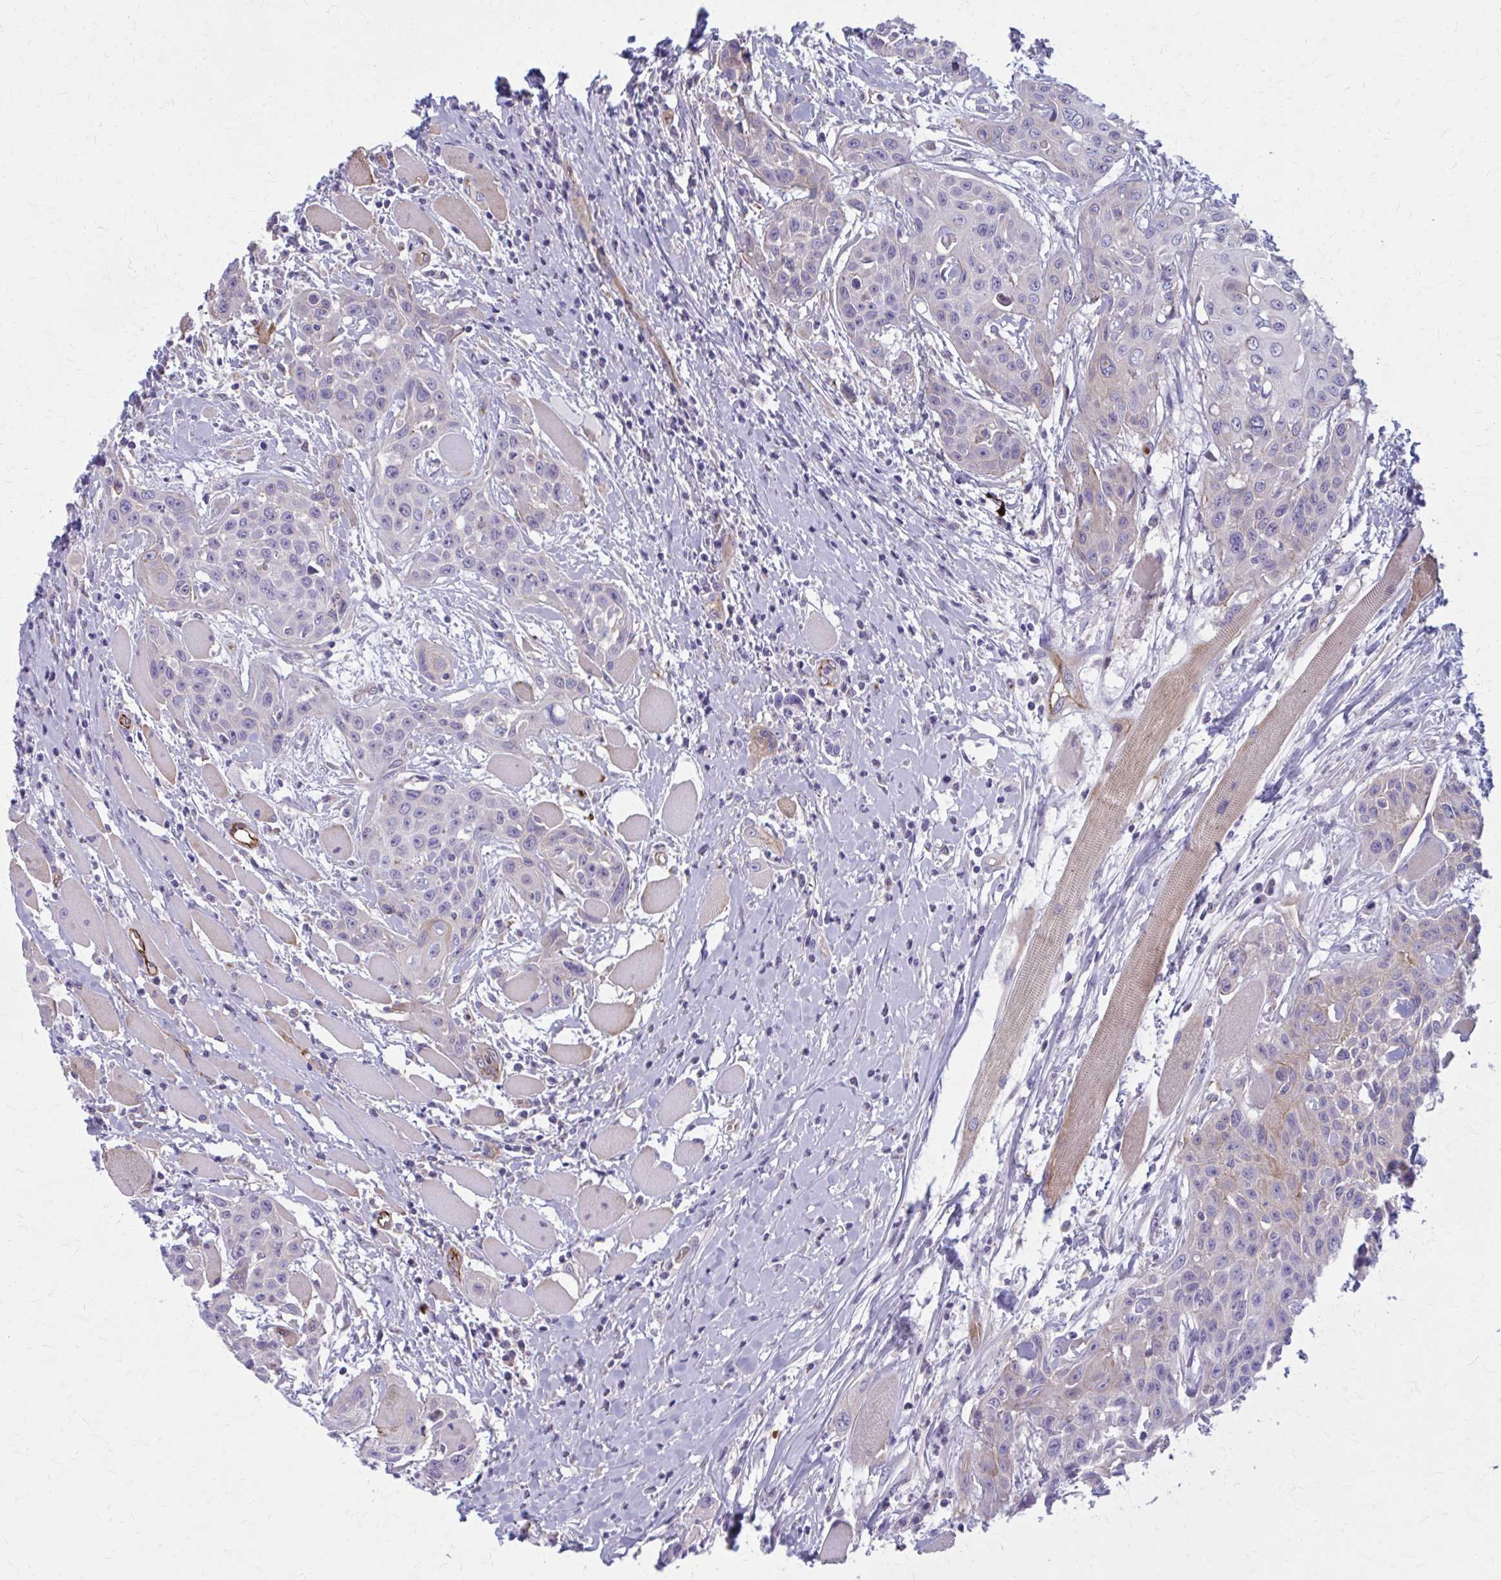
{"staining": {"intensity": "weak", "quantity": "<25%", "location": "cytoplasmic/membranous"}, "tissue": "head and neck cancer", "cell_type": "Tumor cells", "image_type": "cancer", "snomed": [{"axis": "morphology", "description": "Squamous cell carcinoma, NOS"}, {"axis": "topography", "description": "Head-Neck"}], "caption": "Immunohistochemical staining of human head and neck cancer (squamous cell carcinoma) shows no significant staining in tumor cells.", "gene": "ZDHHC7", "patient": {"sex": "female", "age": 73}}